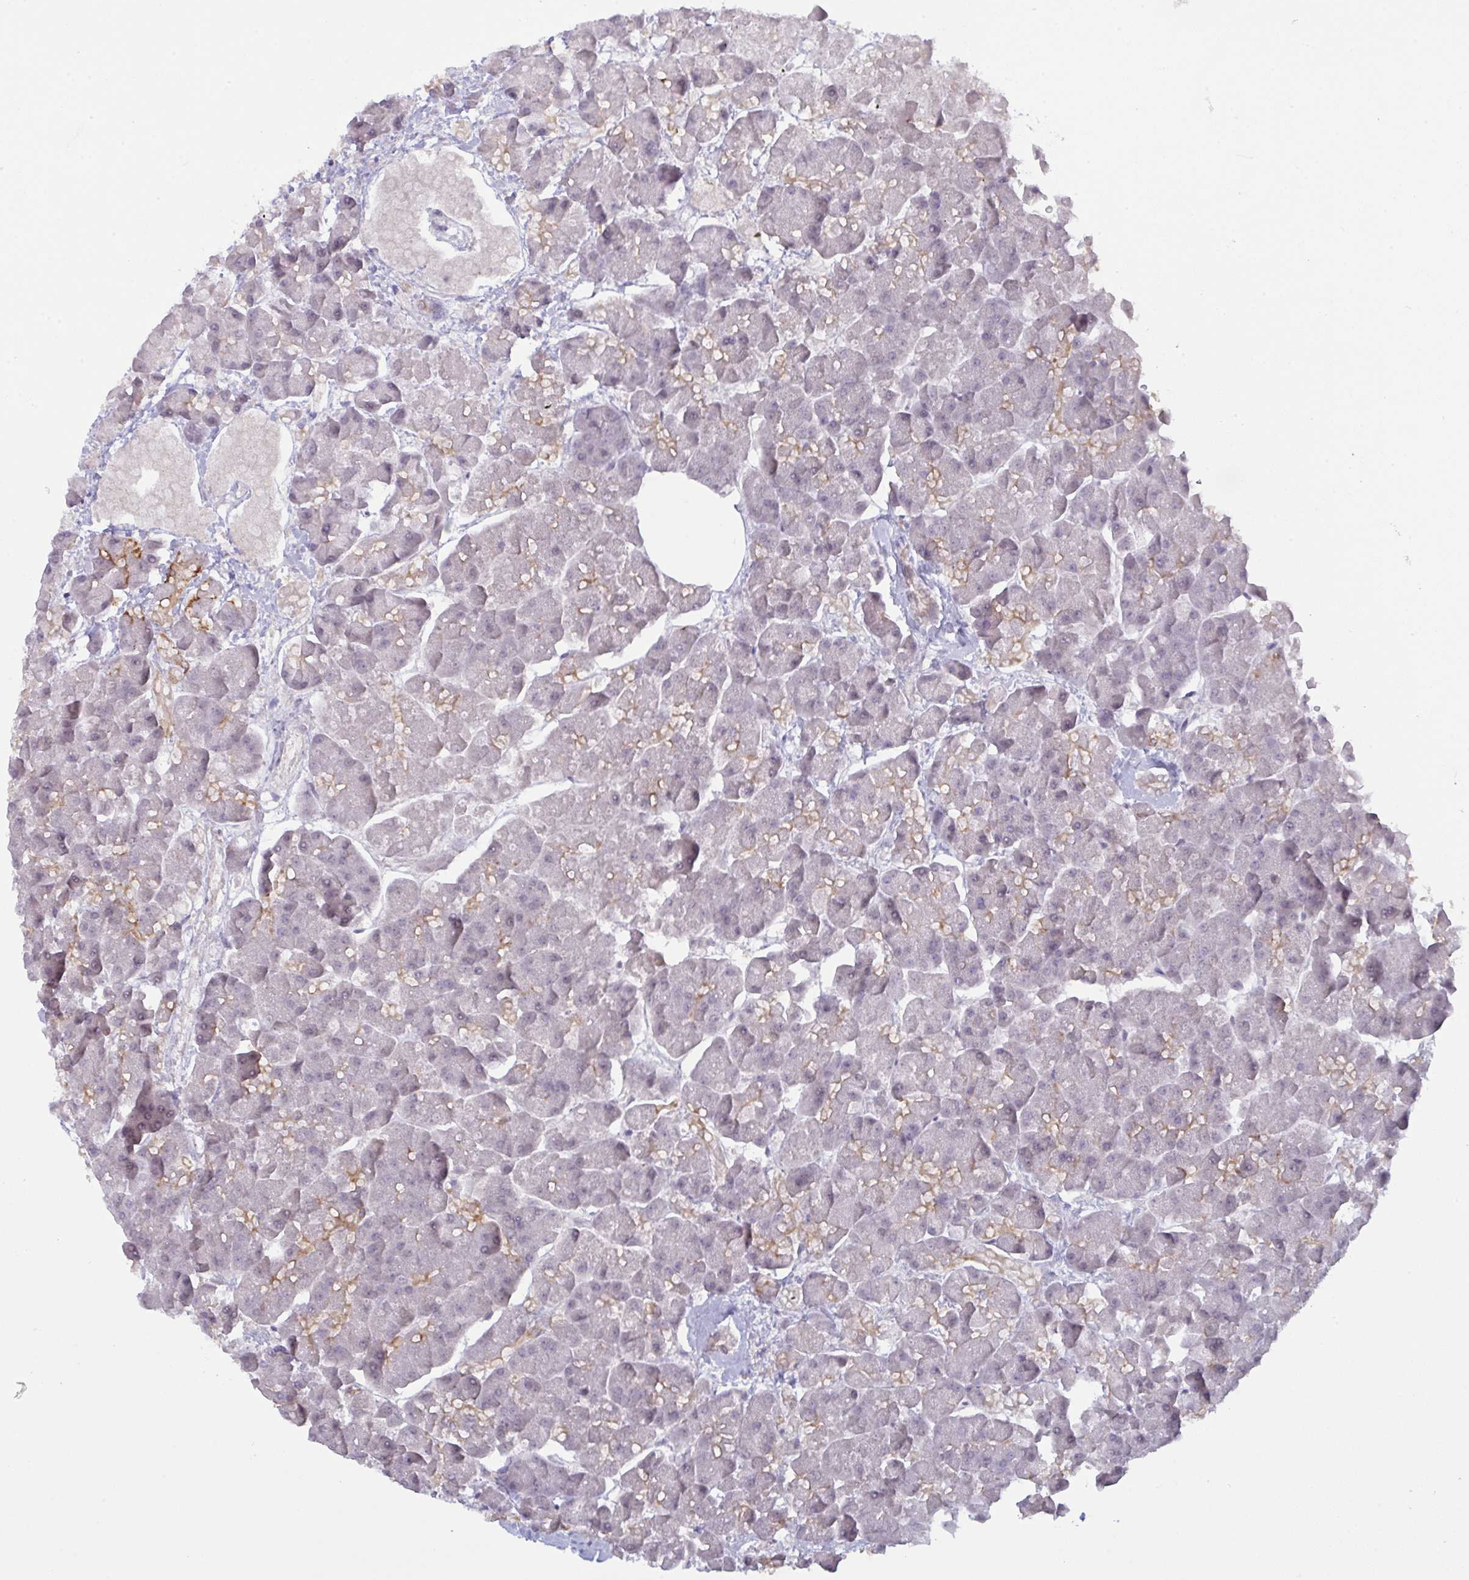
{"staining": {"intensity": "moderate", "quantity": "<25%", "location": "cytoplasmic/membranous"}, "tissue": "pancreas", "cell_type": "Exocrine glandular cells", "image_type": "normal", "snomed": [{"axis": "morphology", "description": "Normal tissue, NOS"}, {"axis": "topography", "description": "Pancreas"}, {"axis": "topography", "description": "Peripheral nerve tissue"}], "caption": "DAB (3,3'-diaminobenzidine) immunohistochemical staining of normal pancreas reveals moderate cytoplasmic/membranous protein expression in approximately <25% of exocrine glandular cells. Using DAB (brown) and hematoxylin (blue) stains, captured at high magnification using brightfield microscopy.", "gene": "ZNF784", "patient": {"sex": "male", "age": 54}}